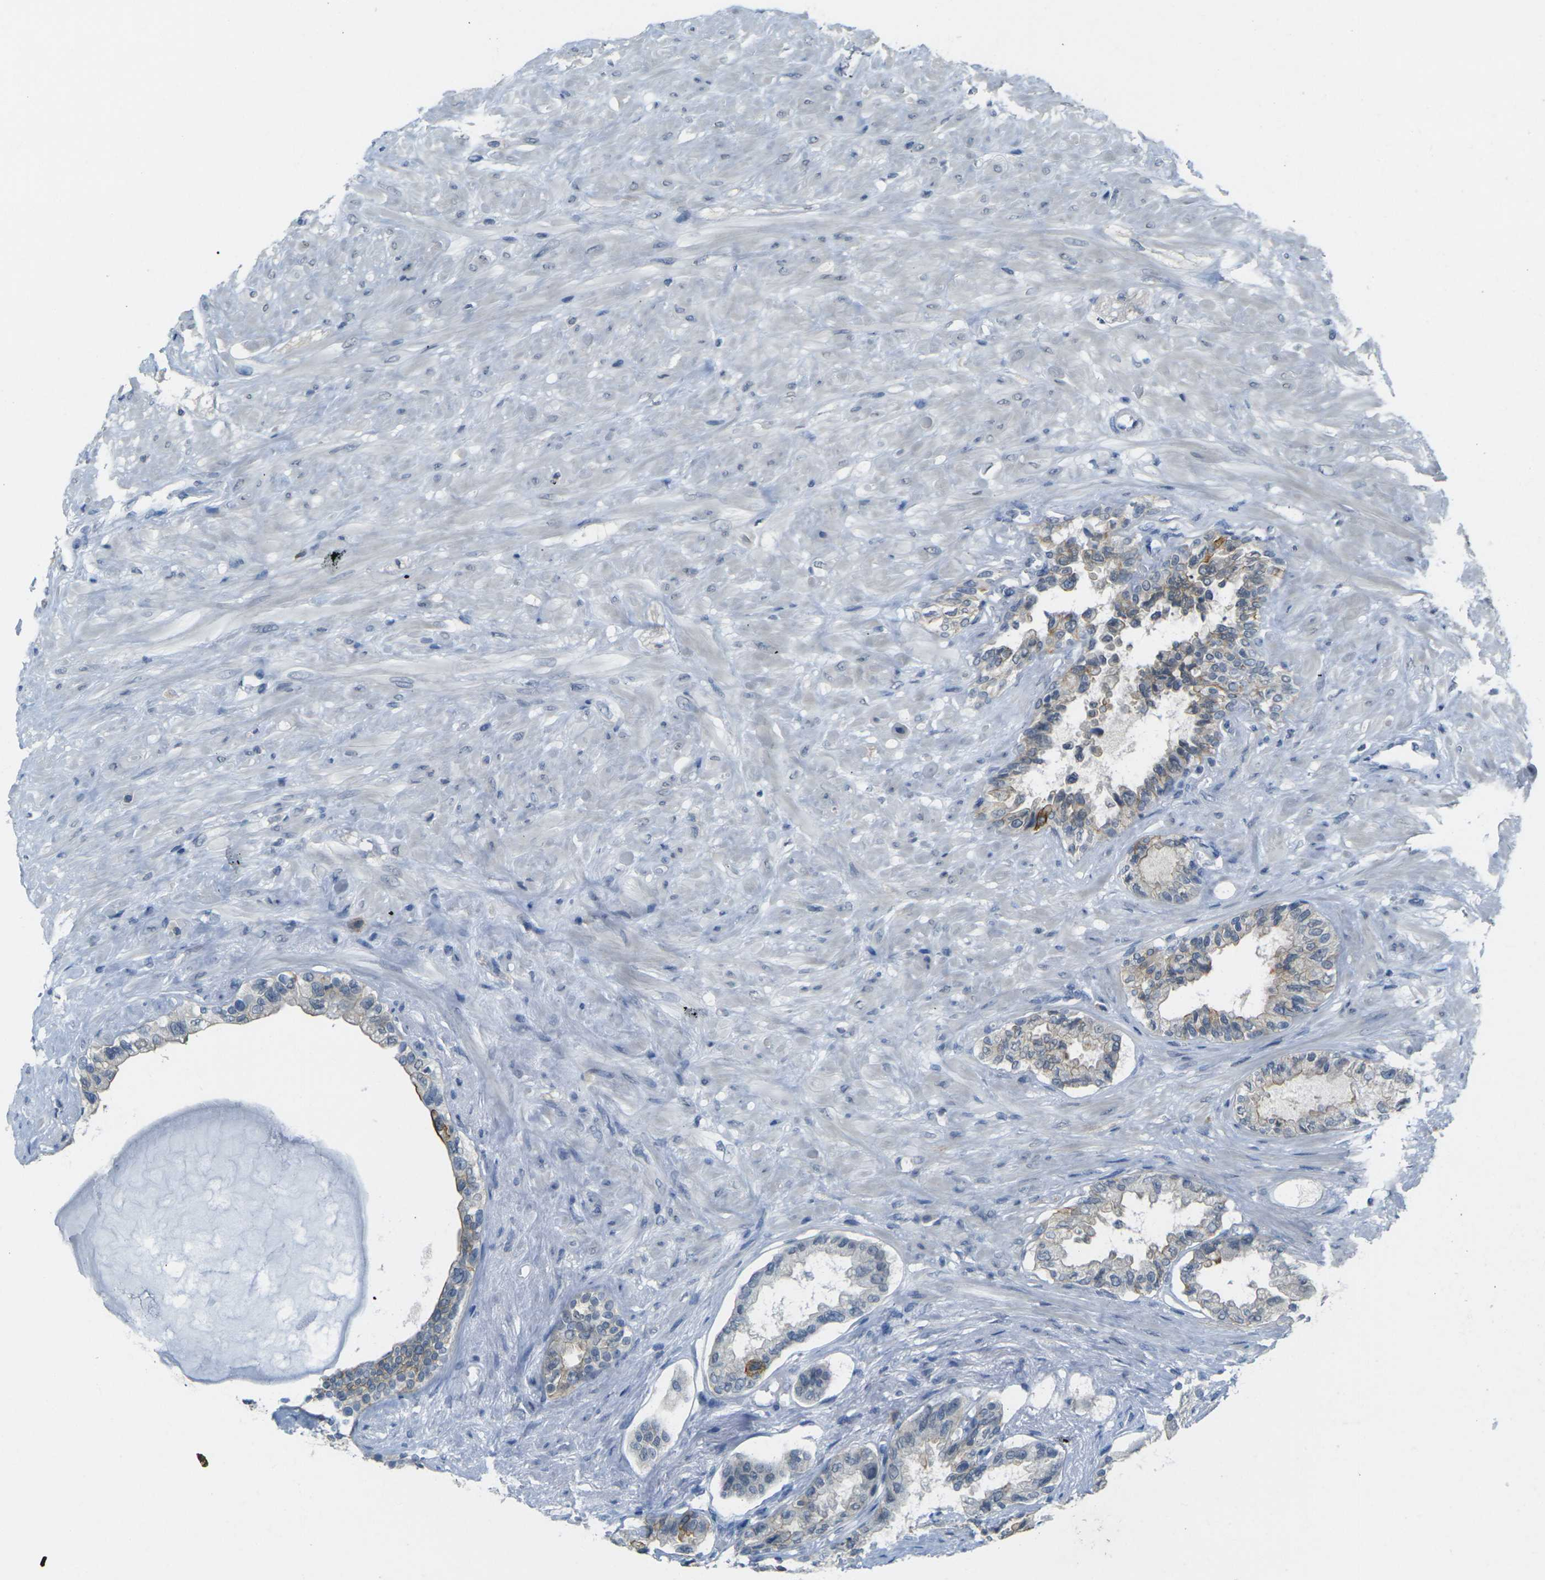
{"staining": {"intensity": "moderate", "quantity": "25%-75%", "location": "cytoplasmic/membranous"}, "tissue": "seminal vesicle", "cell_type": "Glandular cells", "image_type": "normal", "snomed": [{"axis": "morphology", "description": "Normal tissue, NOS"}, {"axis": "topography", "description": "Seminal veicle"}], "caption": "Seminal vesicle stained for a protein displays moderate cytoplasmic/membranous positivity in glandular cells. The staining was performed using DAB to visualize the protein expression in brown, while the nuclei were stained in blue with hematoxylin (Magnification: 20x).", "gene": "SPTBN2", "patient": {"sex": "male", "age": 61}}